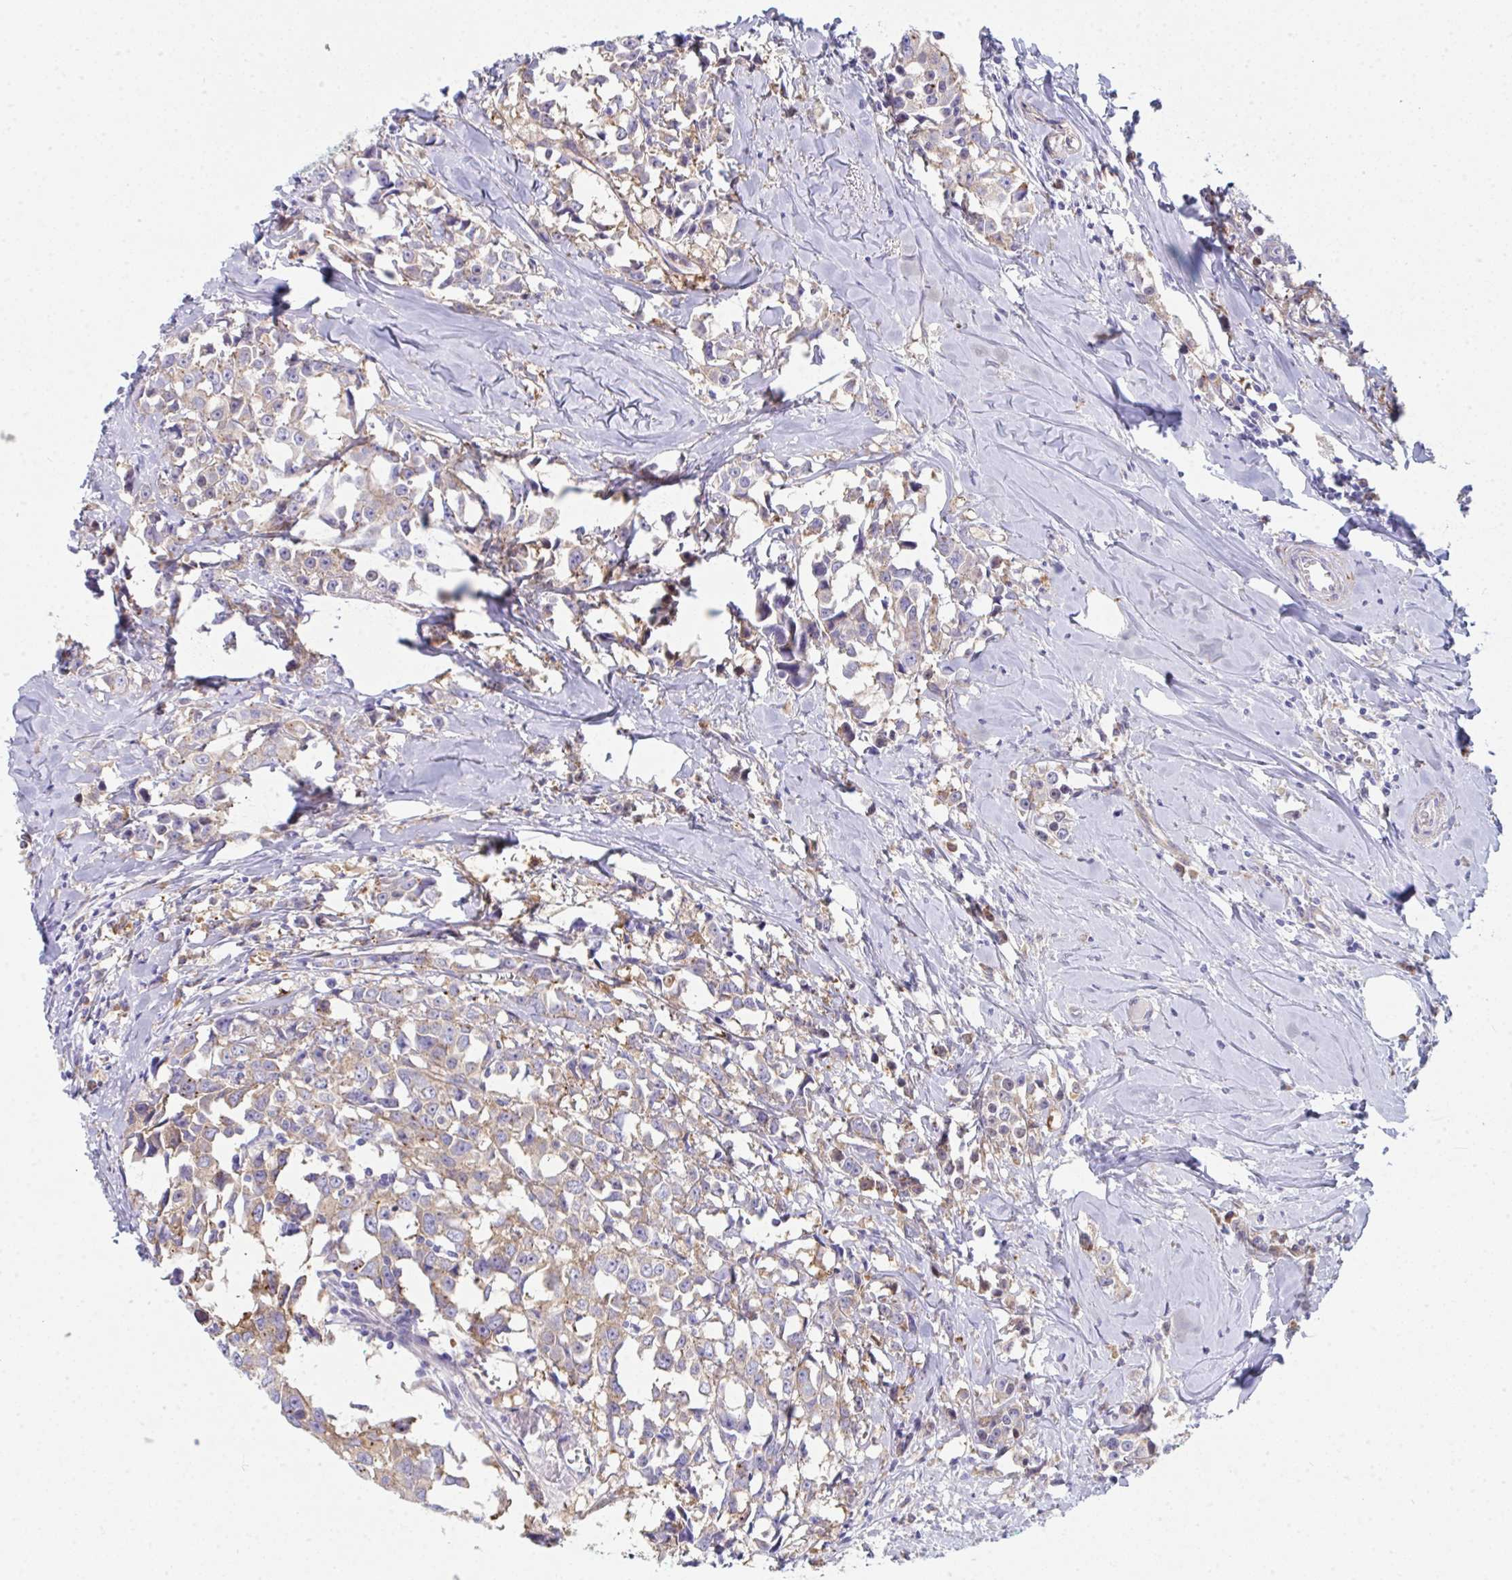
{"staining": {"intensity": "moderate", "quantity": "25%-75%", "location": "cytoplasmic/membranous"}, "tissue": "breast cancer", "cell_type": "Tumor cells", "image_type": "cancer", "snomed": [{"axis": "morphology", "description": "Duct carcinoma"}, {"axis": "topography", "description": "Breast"}], "caption": "A brown stain labels moderate cytoplasmic/membranous expression of a protein in infiltrating ductal carcinoma (breast) tumor cells.", "gene": "GAB1", "patient": {"sex": "female", "age": 80}}